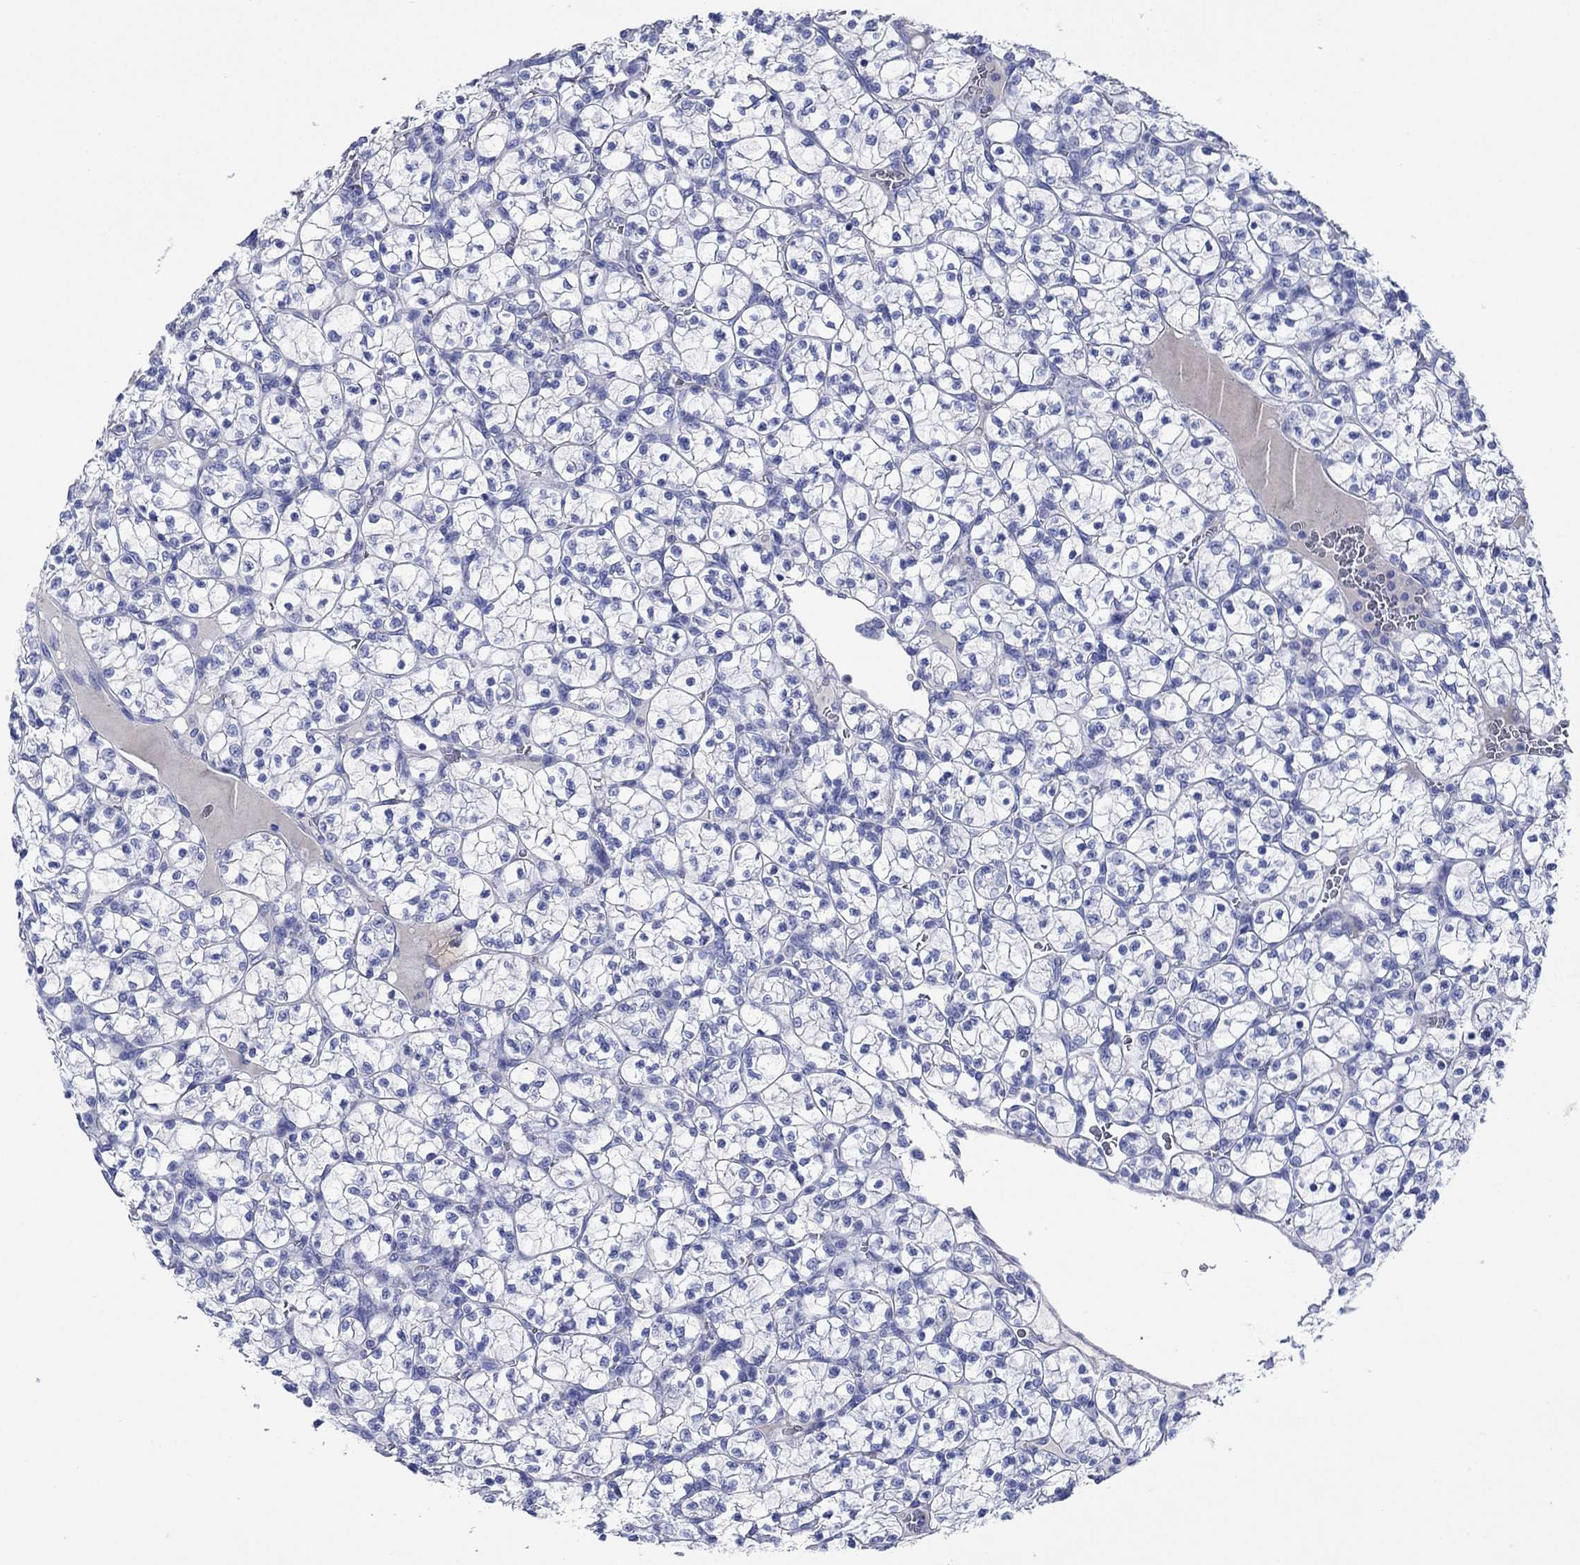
{"staining": {"intensity": "negative", "quantity": "none", "location": "none"}, "tissue": "renal cancer", "cell_type": "Tumor cells", "image_type": "cancer", "snomed": [{"axis": "morphology", "description": "Adenocarcinoma, NOS"}, {"axis": "topography", "description": "Kidney"}], "caption": "Immunohistochemistry (IHC) micrograph of neoplastic tissue: human adenocarcinoma (renal) stained with DAB shows no significant protein staining in tumor cells.", "gene": "TRIM16", "patient": {"sex": "female", "age": 89}}